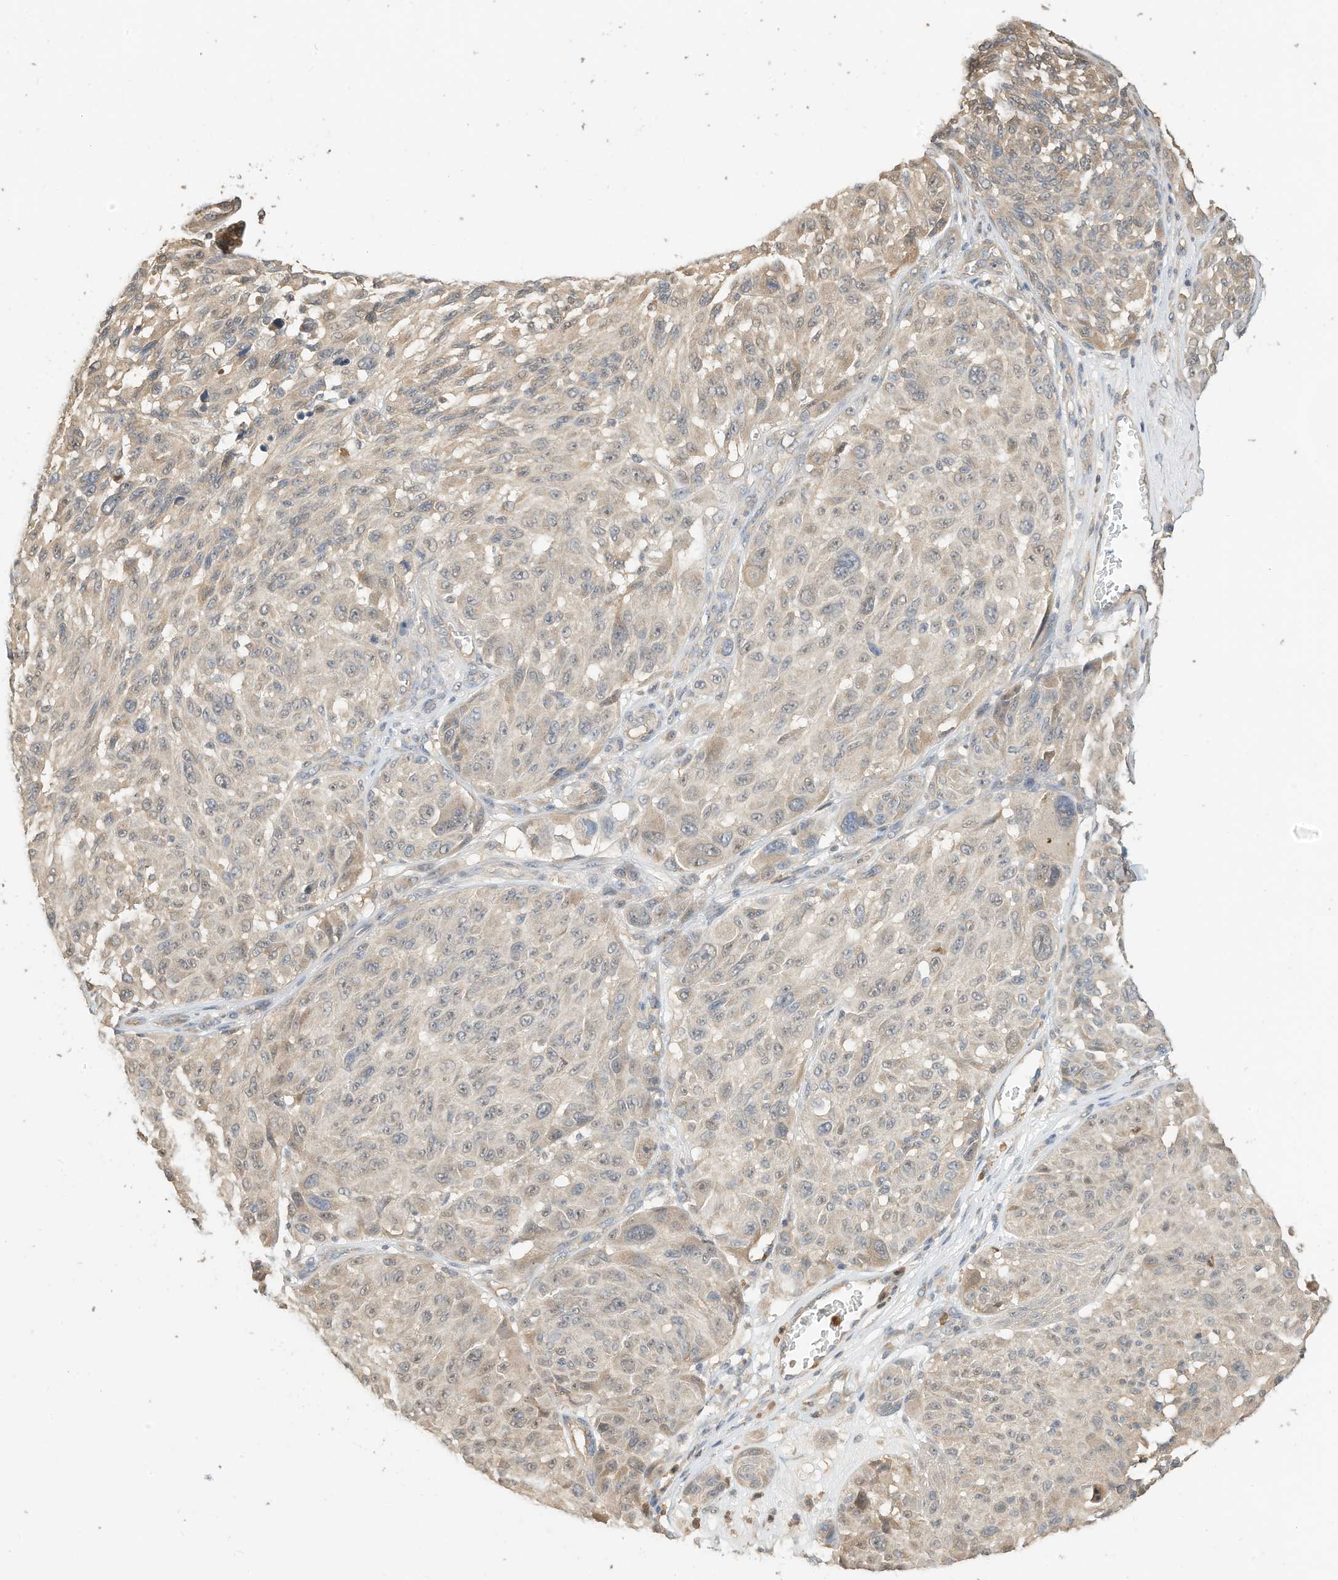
{"staining": {"intensity": "weak", "quantity": "<25%", "location": "cytoplasmic/membranous"}, "tissue": "melanoma", "cell_type": "Tumor cells", "image_type": "cancer", "snomed": [{"axis": "morphology", "description": "Malignant melanoma, NOS"}, {"axis": "topography", "description": "Skin"}], "caption": "Human malignant melanoma stained for a protein using IHC shows no expression in tumor cells.", "gene": "OFD1", "patient": {"sex": "male", "age": 83}}